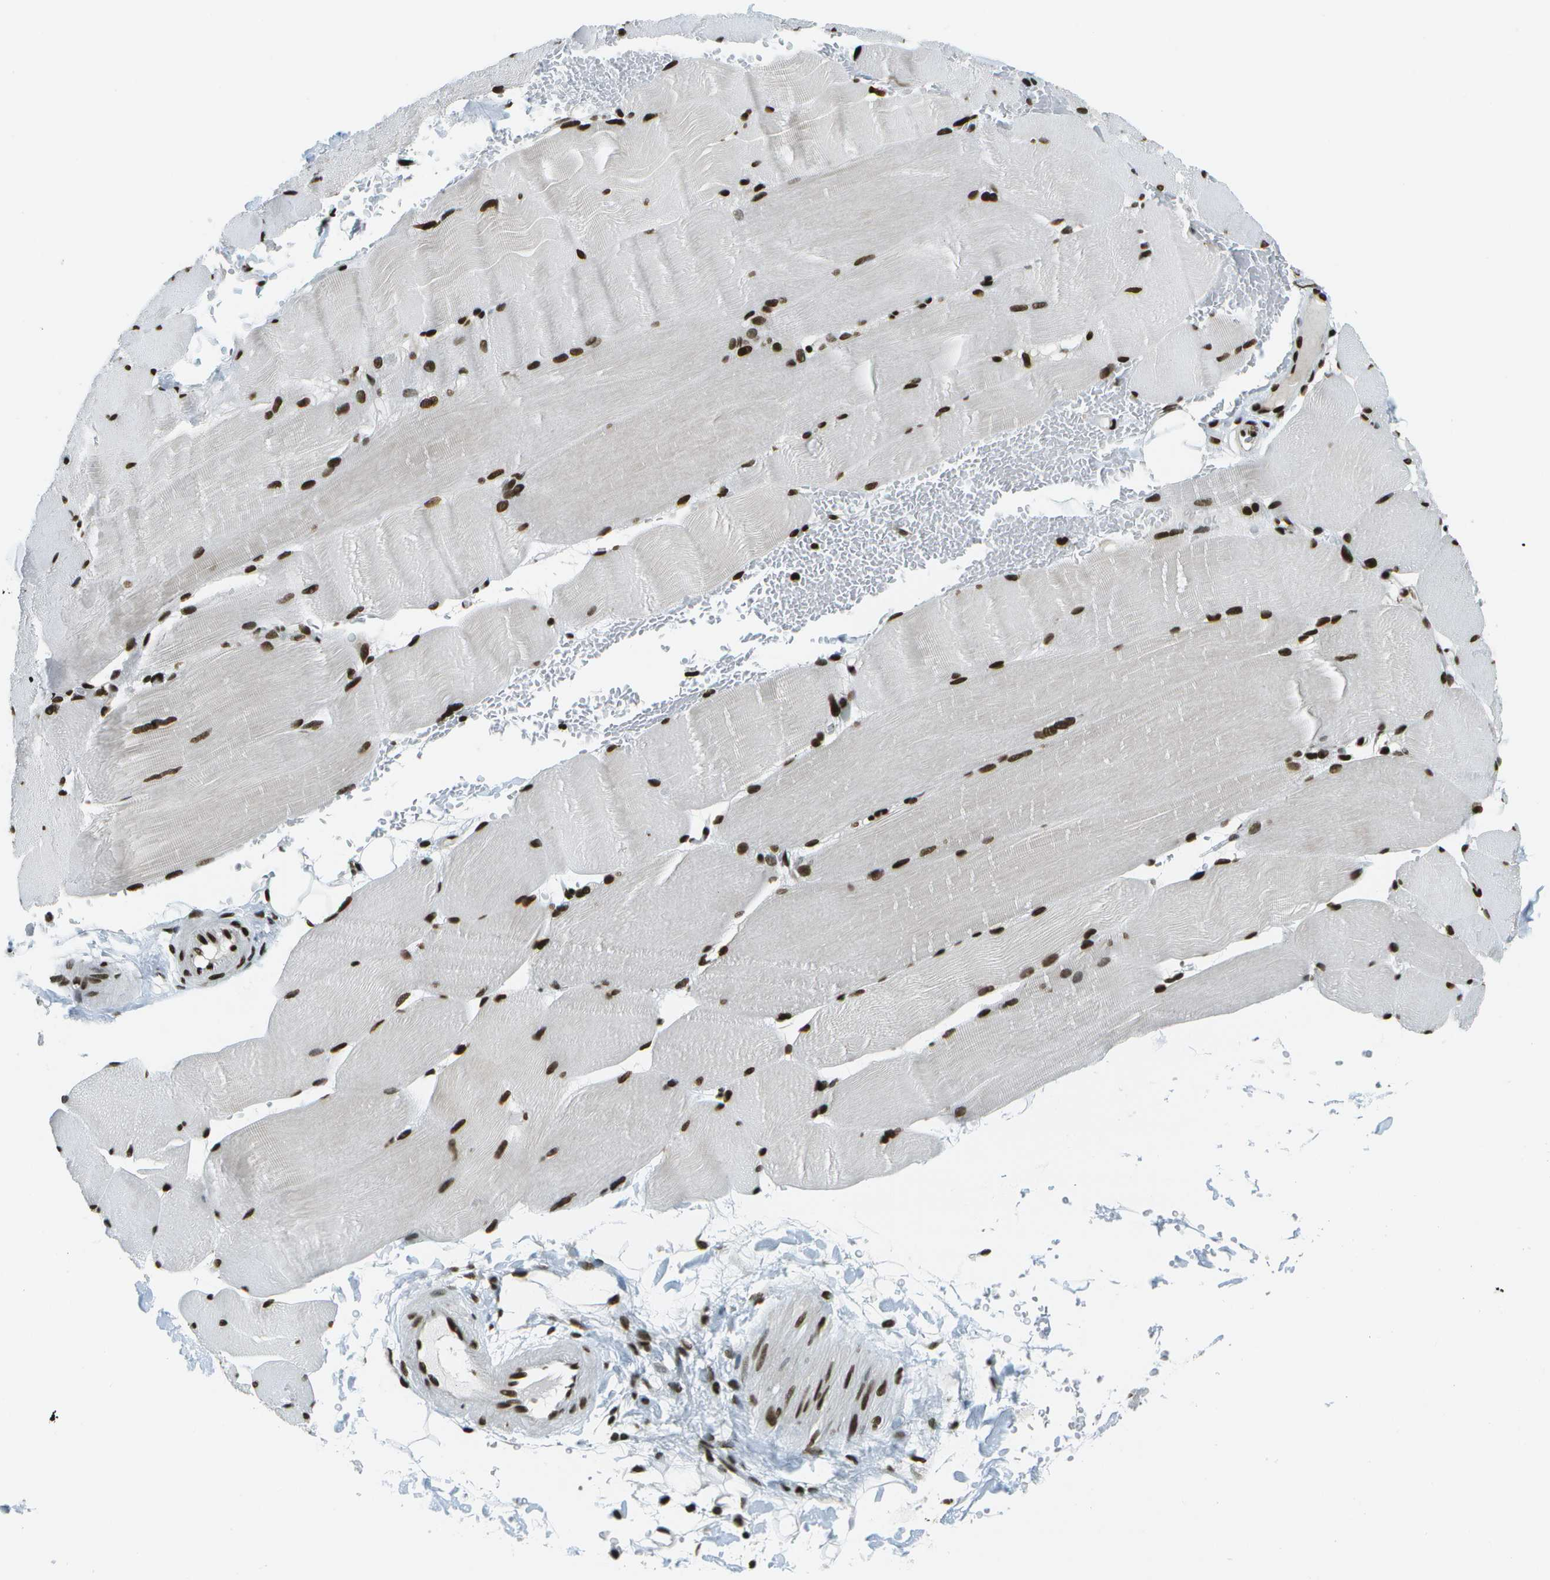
{"staining": {"intensity": "strong", "quantity": ">75%", "location": "nuclear"}, "tissue": "skeletal muscle", "cell_type": "Myocytes", "image_type": "normal", "snomed": [{"axis": "morphology", "description": "Normal tissue, NOS"}, {"axis": "topography", "description": "Skin"}, {"axis": "topography", "description": "Skeletal muscle"}], "caption": "Protein staining of unremarkable skeletal muscle exhibits strong nuclear positivity in about >75% of myocytes. (DAB IHC, brown staining for protein, blue staining for nuclei).", "gene": "GLYR1", "patient": {"sex": "male", "age": 83}}